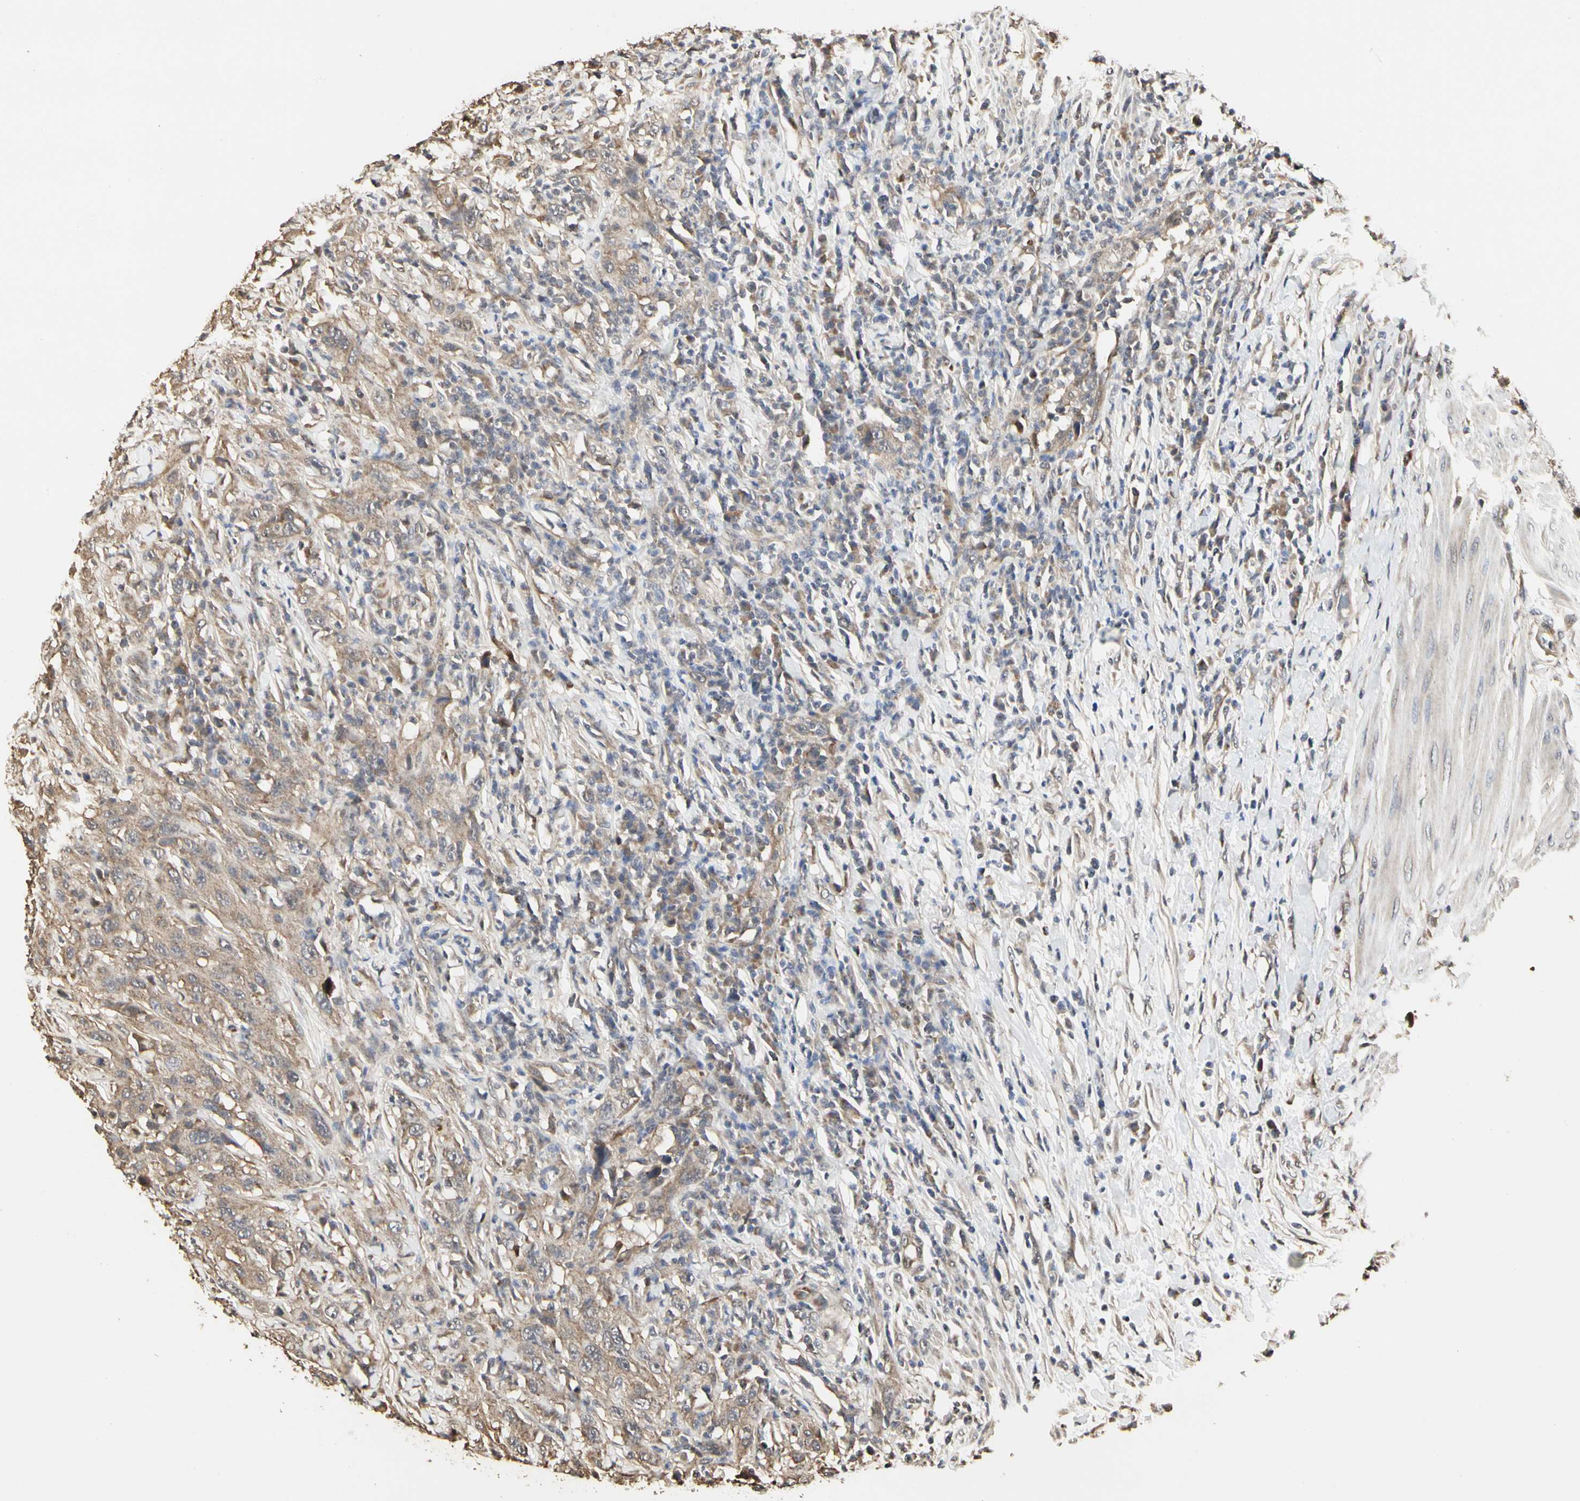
{"staining": {"intensity": "moderate", "quantity": ">75%", "location": "cytoplasmic/membranous"}, "tissue": "urothelial cancer", "cell_type": "Tumor cells", "image_type": "cancer", "snomed": [{"axis": "morphology", "description": "Urothelial carcinoma, High grade"}, {"axis": "topography", "description": "Urinary bladder"}], "caption": "A medium amount of moderate cytoplasmic/membranous expression is seen in approximately >75% of tumor cells in high-grade urothelial carcinoma tissue.", "gene": "TAOK1", "patient": {"sex": "male", "age": 61}}